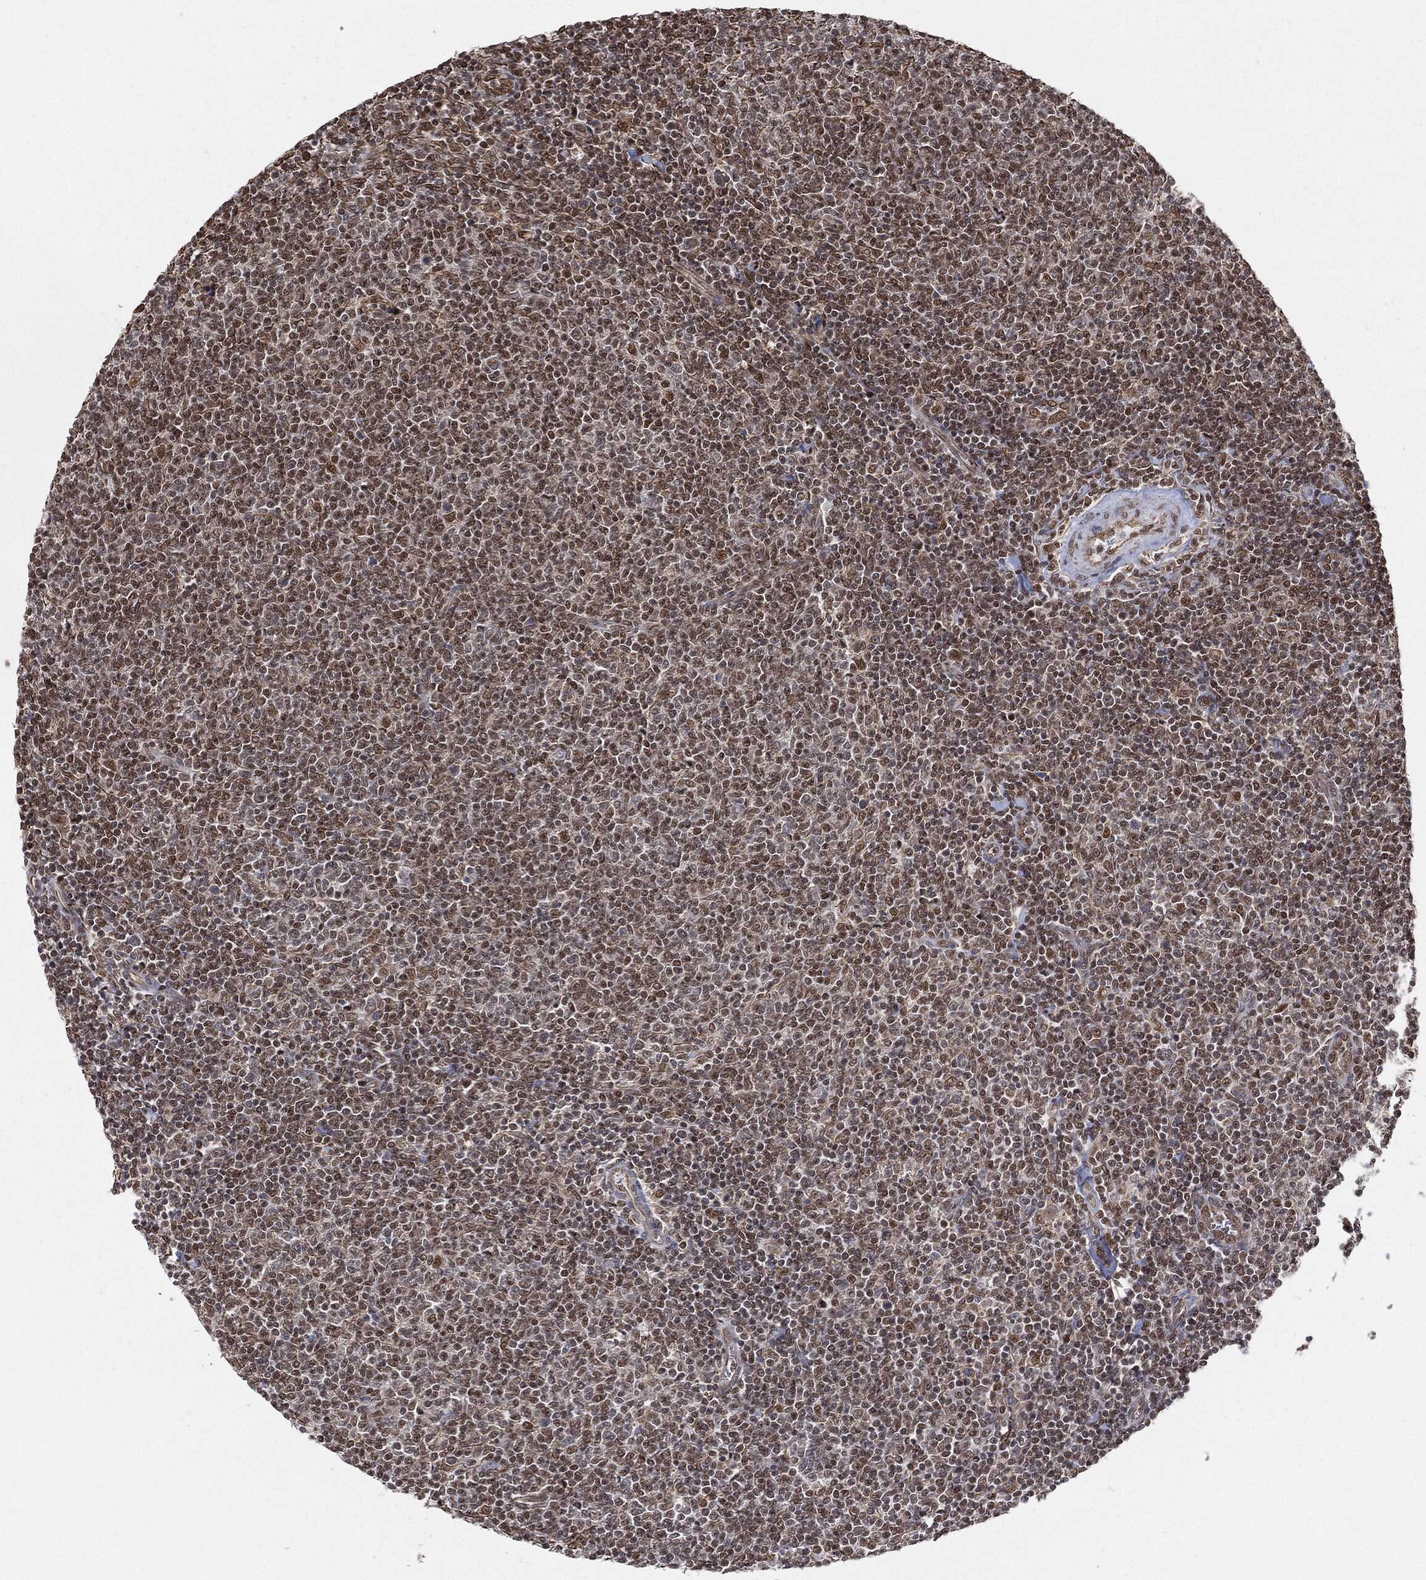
{"staining": {"intensity": "moderate", "quantity": ">75%", "location": "nuclear"}, "tissue": "lymphoma", "cell_type": "Tumor cells", "image_type": "cancer", "snomed": [{"axis": "morphology", "description": "Malignant lymphoma, non-Hodgkin's type, Low grade"}, {"axis": "topography", "description": "Lymph node"}], "caption": "Moderate nuclear expression for a protein is appreciated in about >75% of tumor cells of lymphoma using IHC.", "gene": "TP53RK", "patient": {"sex": "male", "age": 52}}